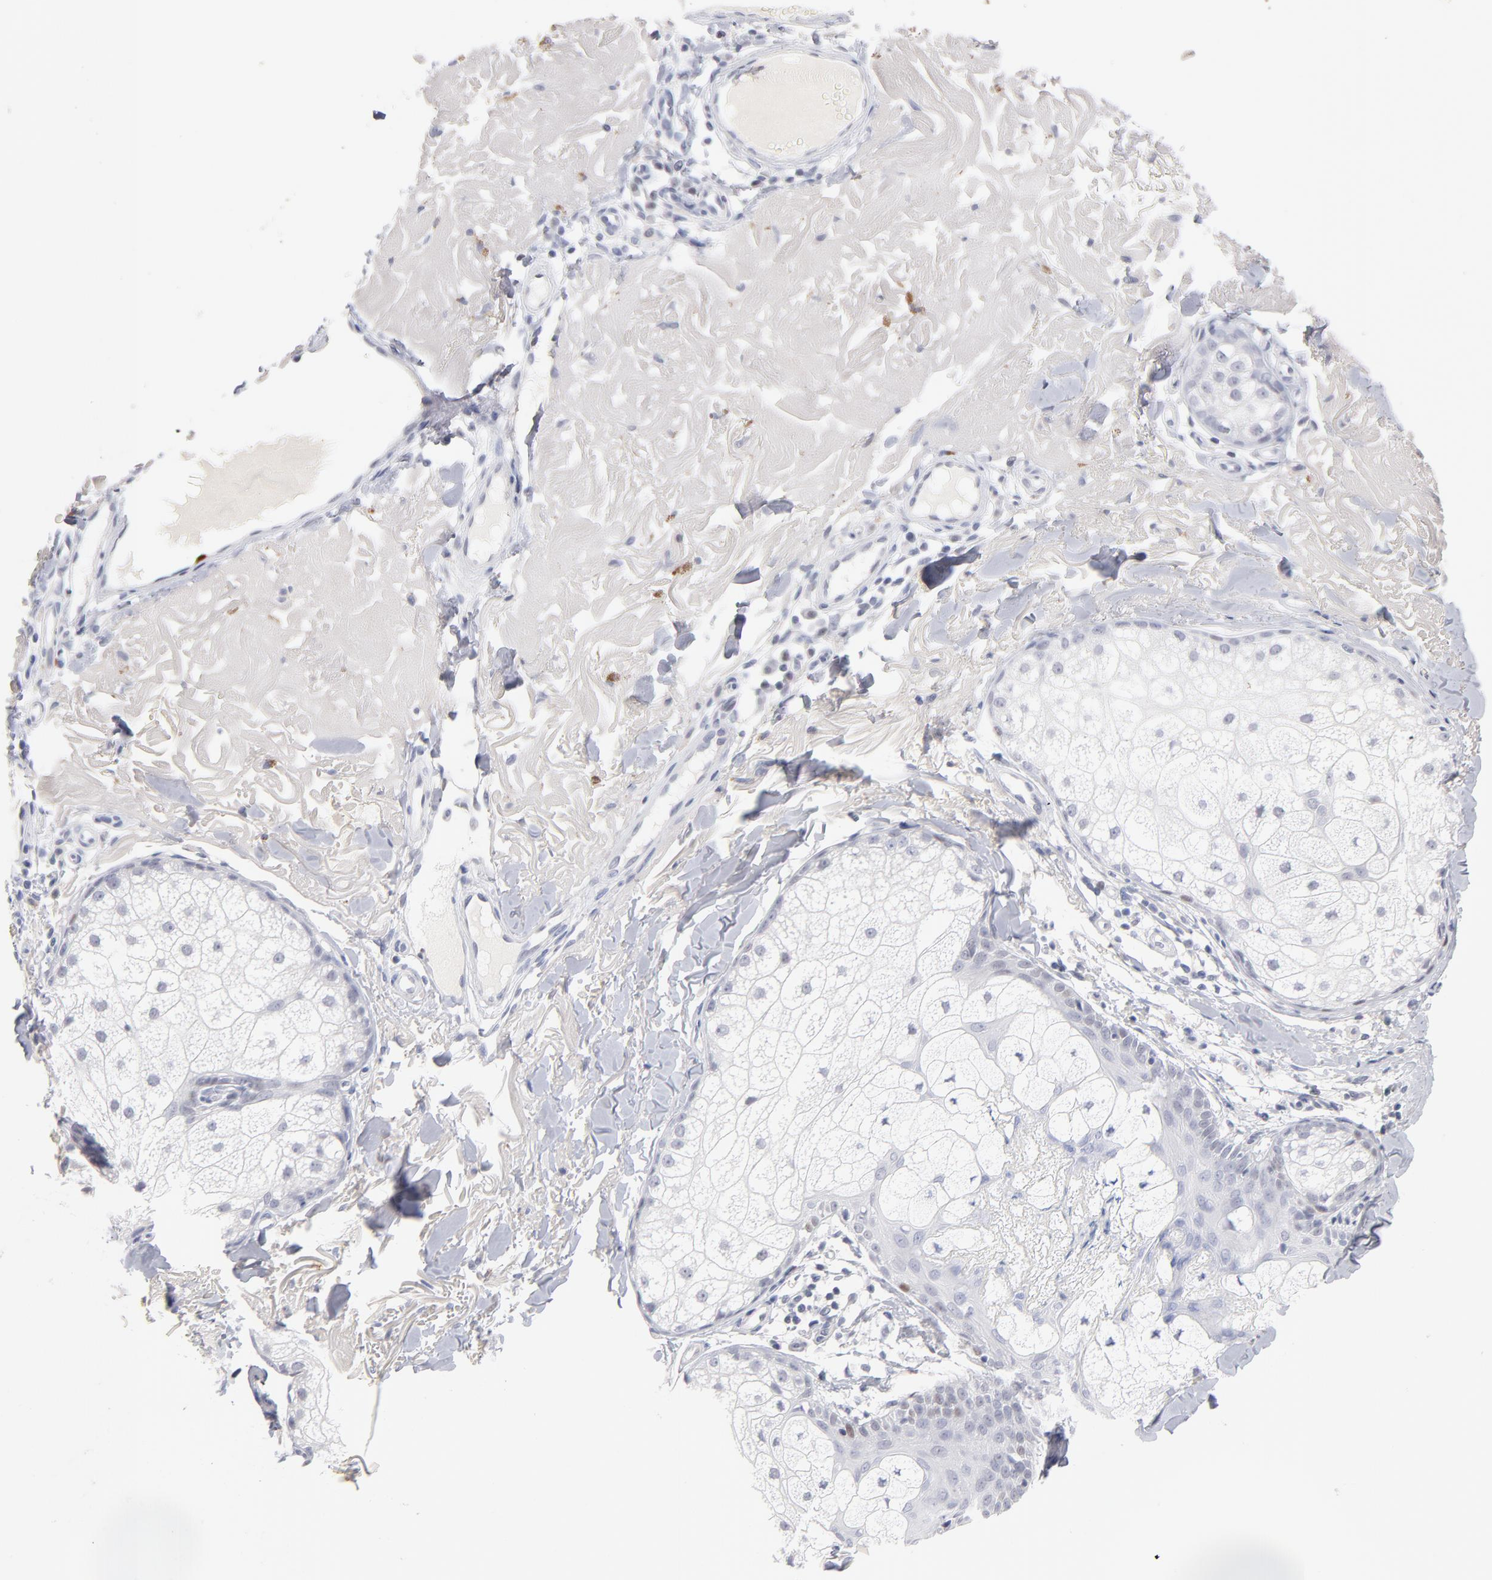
{"staining": {"intensity": "weak", "quantity": "<25%", "location": "nuclear"}, "tissue": "skin cancer", "cell_type": "Tumor cells", "image_type": "cancer", "snomed": [{"axis": "morphology", "description": "Basal cell carcinoma"}, {"axis": "topography", "description": "Skin"}], "caption": "Skin cancer stained for a protein using IHC reveals no staining tumor cells.", "gene": "PARP1", "patient": {"sex": "male", "age": 74}}